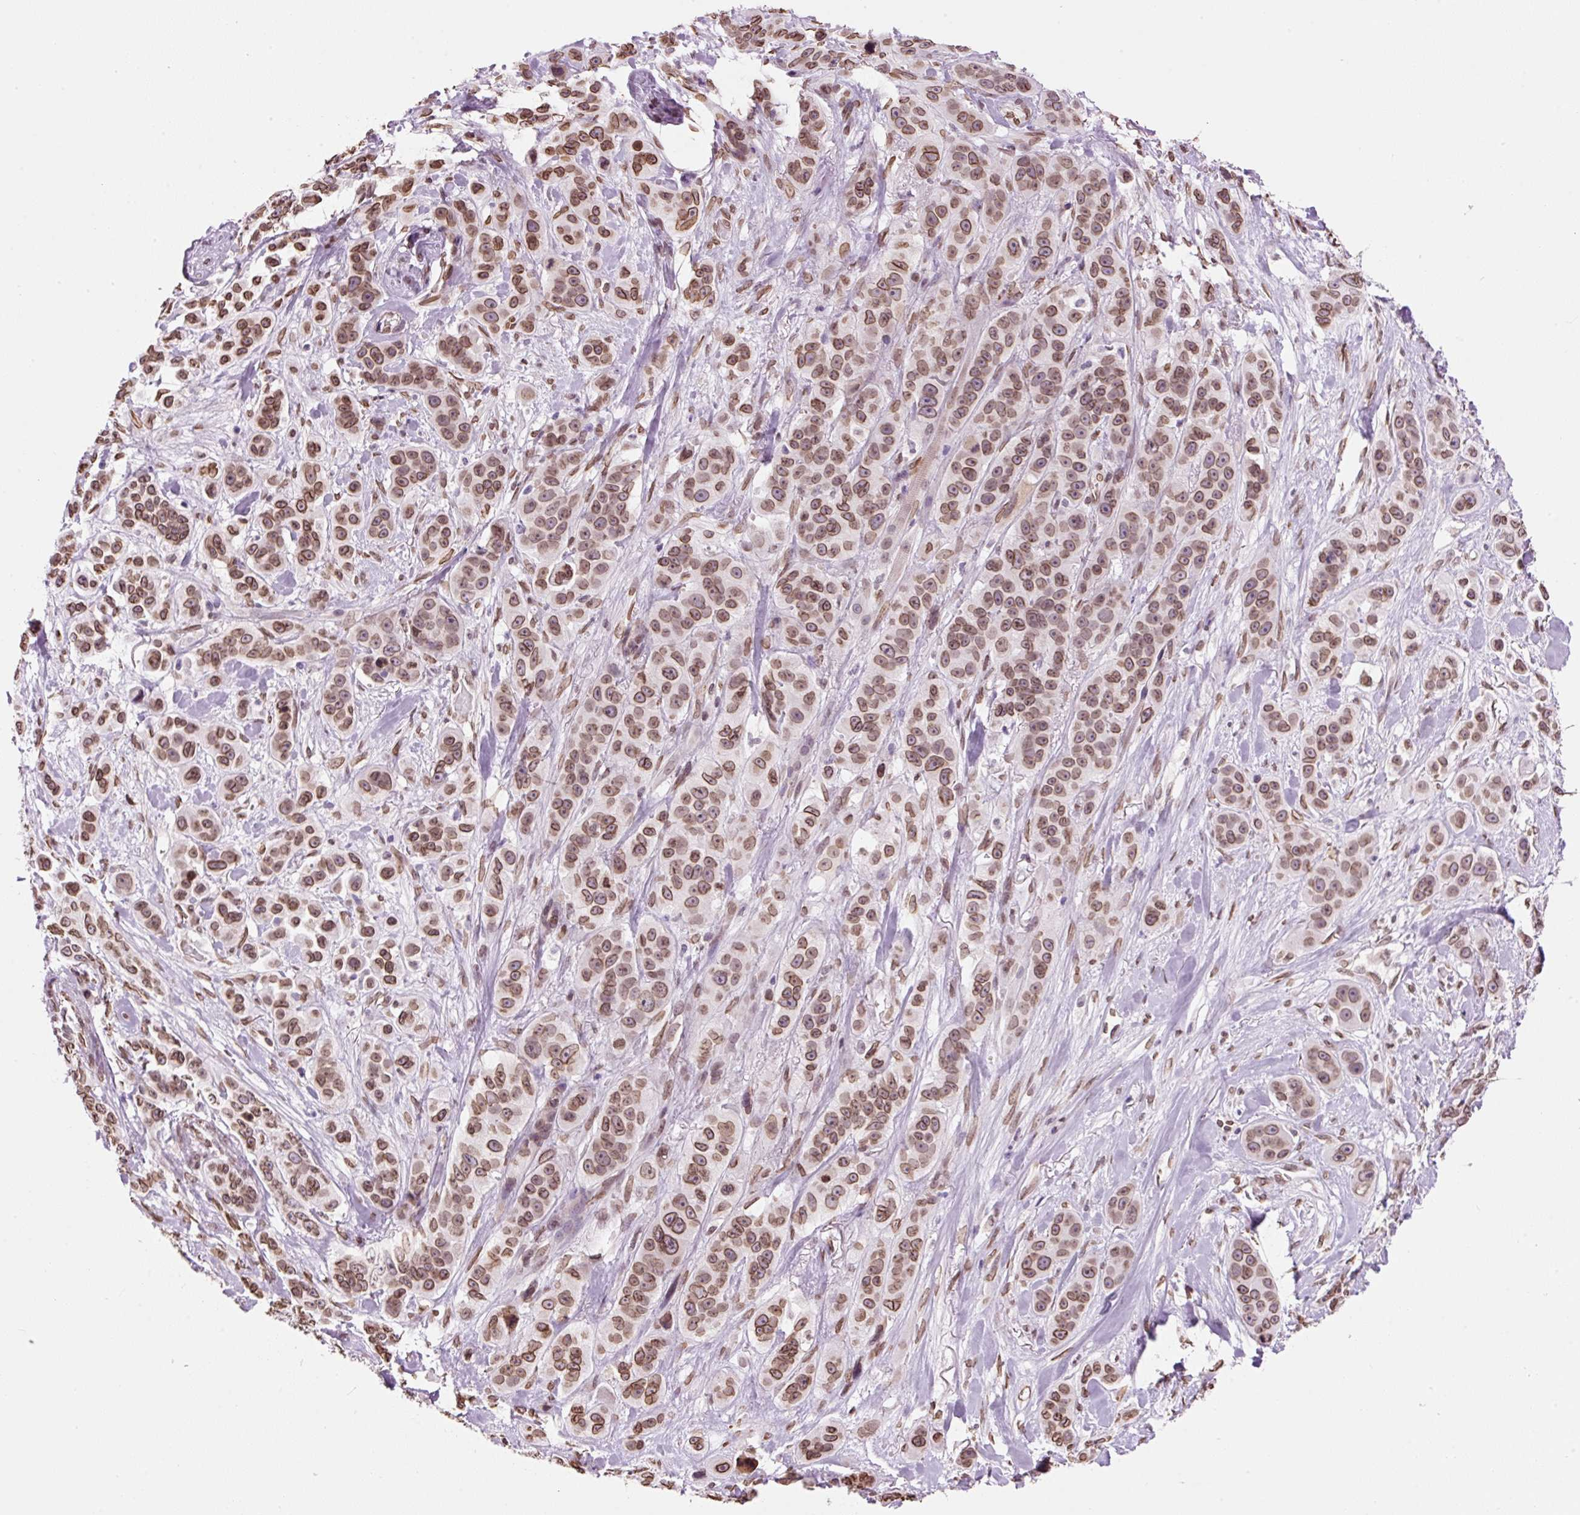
{"staining": {"intensity": "moderate", "quantity": ">75%", "location": "cytoplasmic/membranous,nuclear"}, "tissue": "skin cancer", "cell_type": "Tumor cells", "image_type": "cancer", "snomed": [{"axis": "morphology", "description": "Squamous cell carcinoma, NOS"}, {"axis": "topography", "description": "Skin"}], "caption": "Immunohistochemistry (IHC) (DAB (3,3'-diaminobenzidine)) staining of human skin cancer displays moderate cytoplasmic/membranous and nuclear protein expression in approximately >75% of tumor cells. Nuclei are stained in blue.", "gene": "ZNF224", "patient": {"sex": "male", "age": 67}}